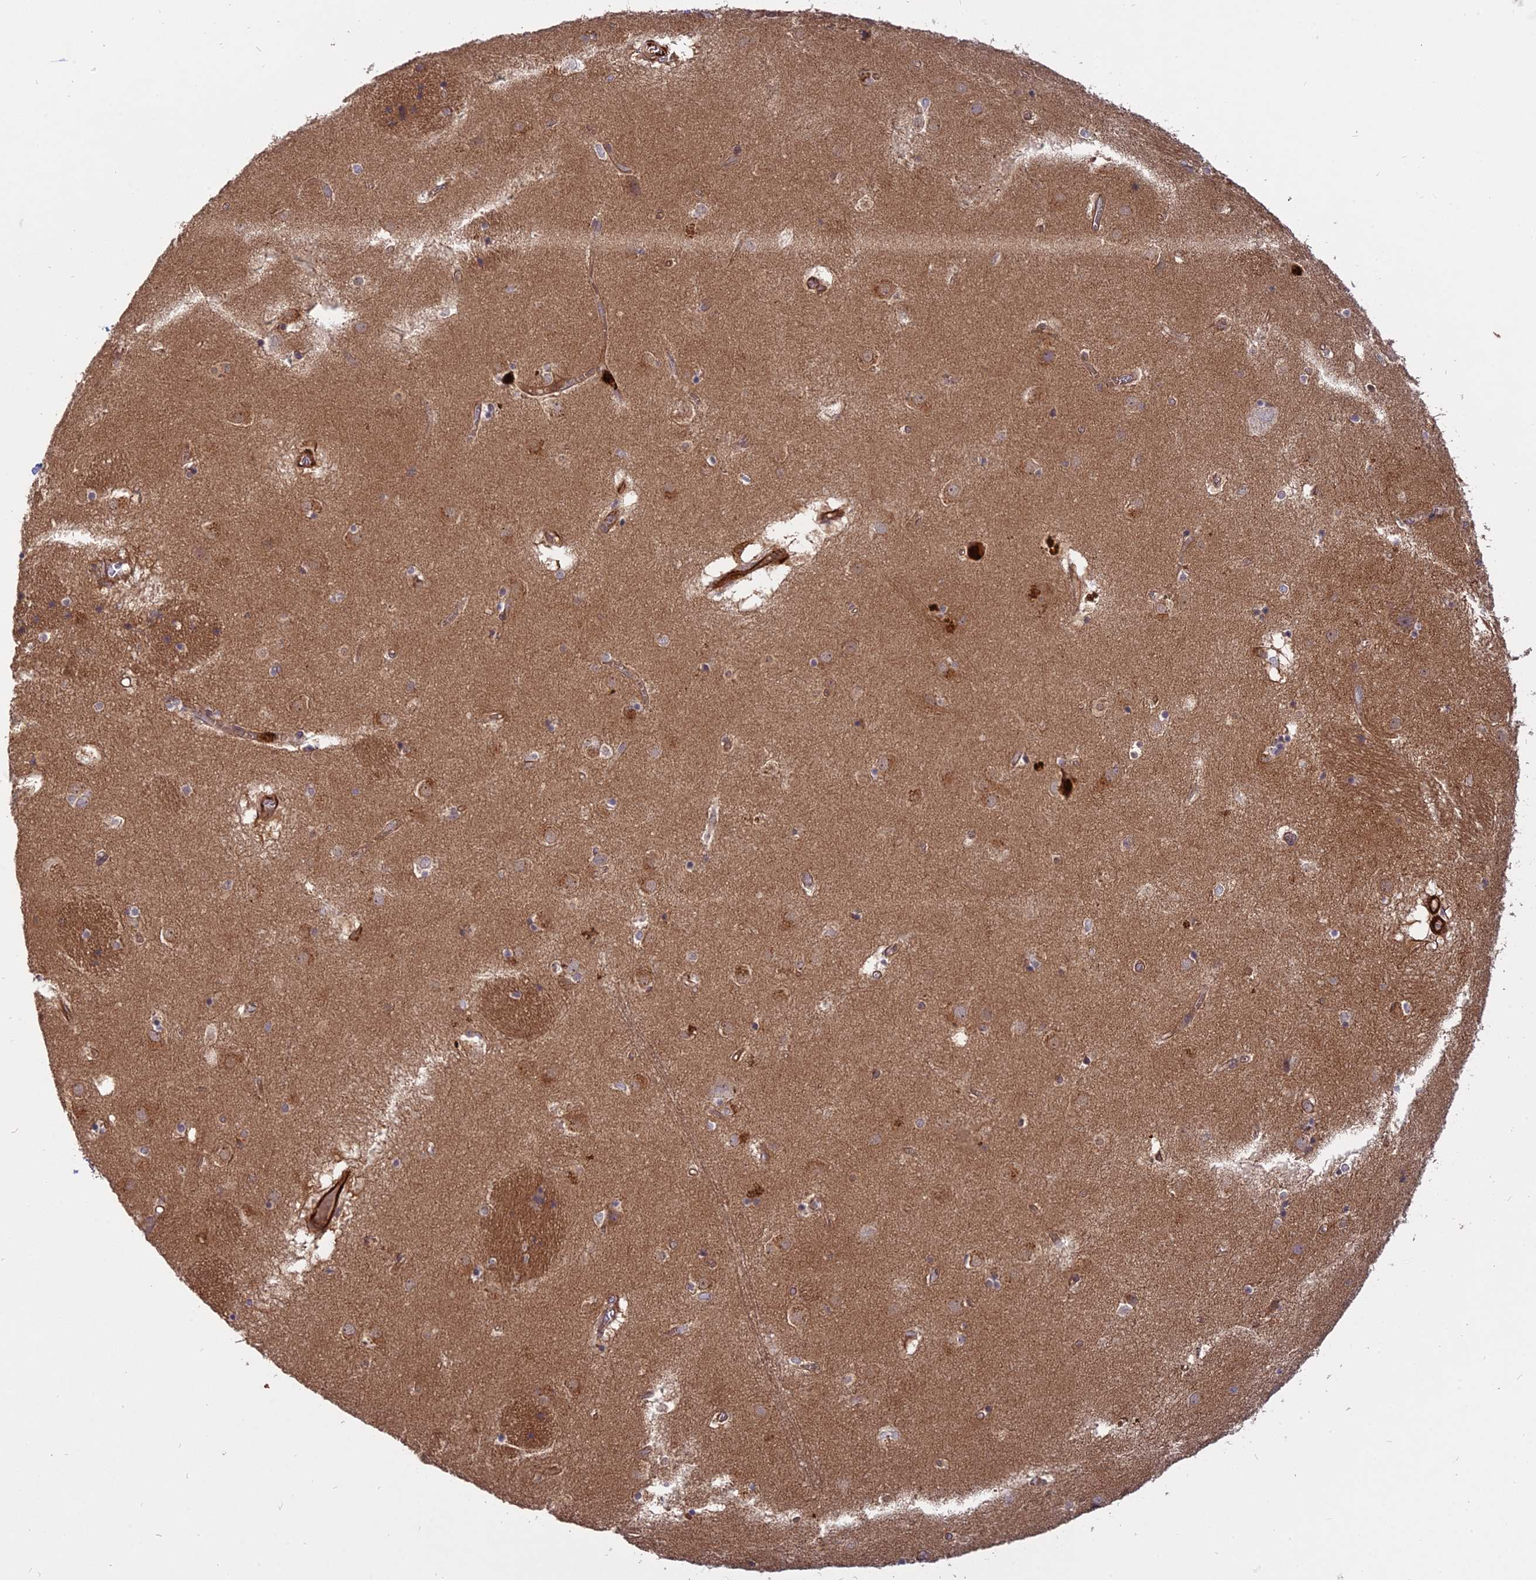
{"staining": {"intensity": "moderate", "quantity": "<25%", "location": "cytoplasmic/membranous"}, "tissue": "caudate", "cell_type": "Glial cells", "image_type": "normal", "snomed": [{"axis": "morphology", "description": "Normal tissue, NOS"}, {"axis": "topography", "description": "Lateral ventricle wall"}], "caption": "High-power microscopy captured an immunohistochemistry photomicrograph of benign caudate, revealing moderate cytoplasmic/membranous positivity in about <25% of glial cells.", "gene": "PHLDB3", "patient": {"sex": "male", "age": 70}}